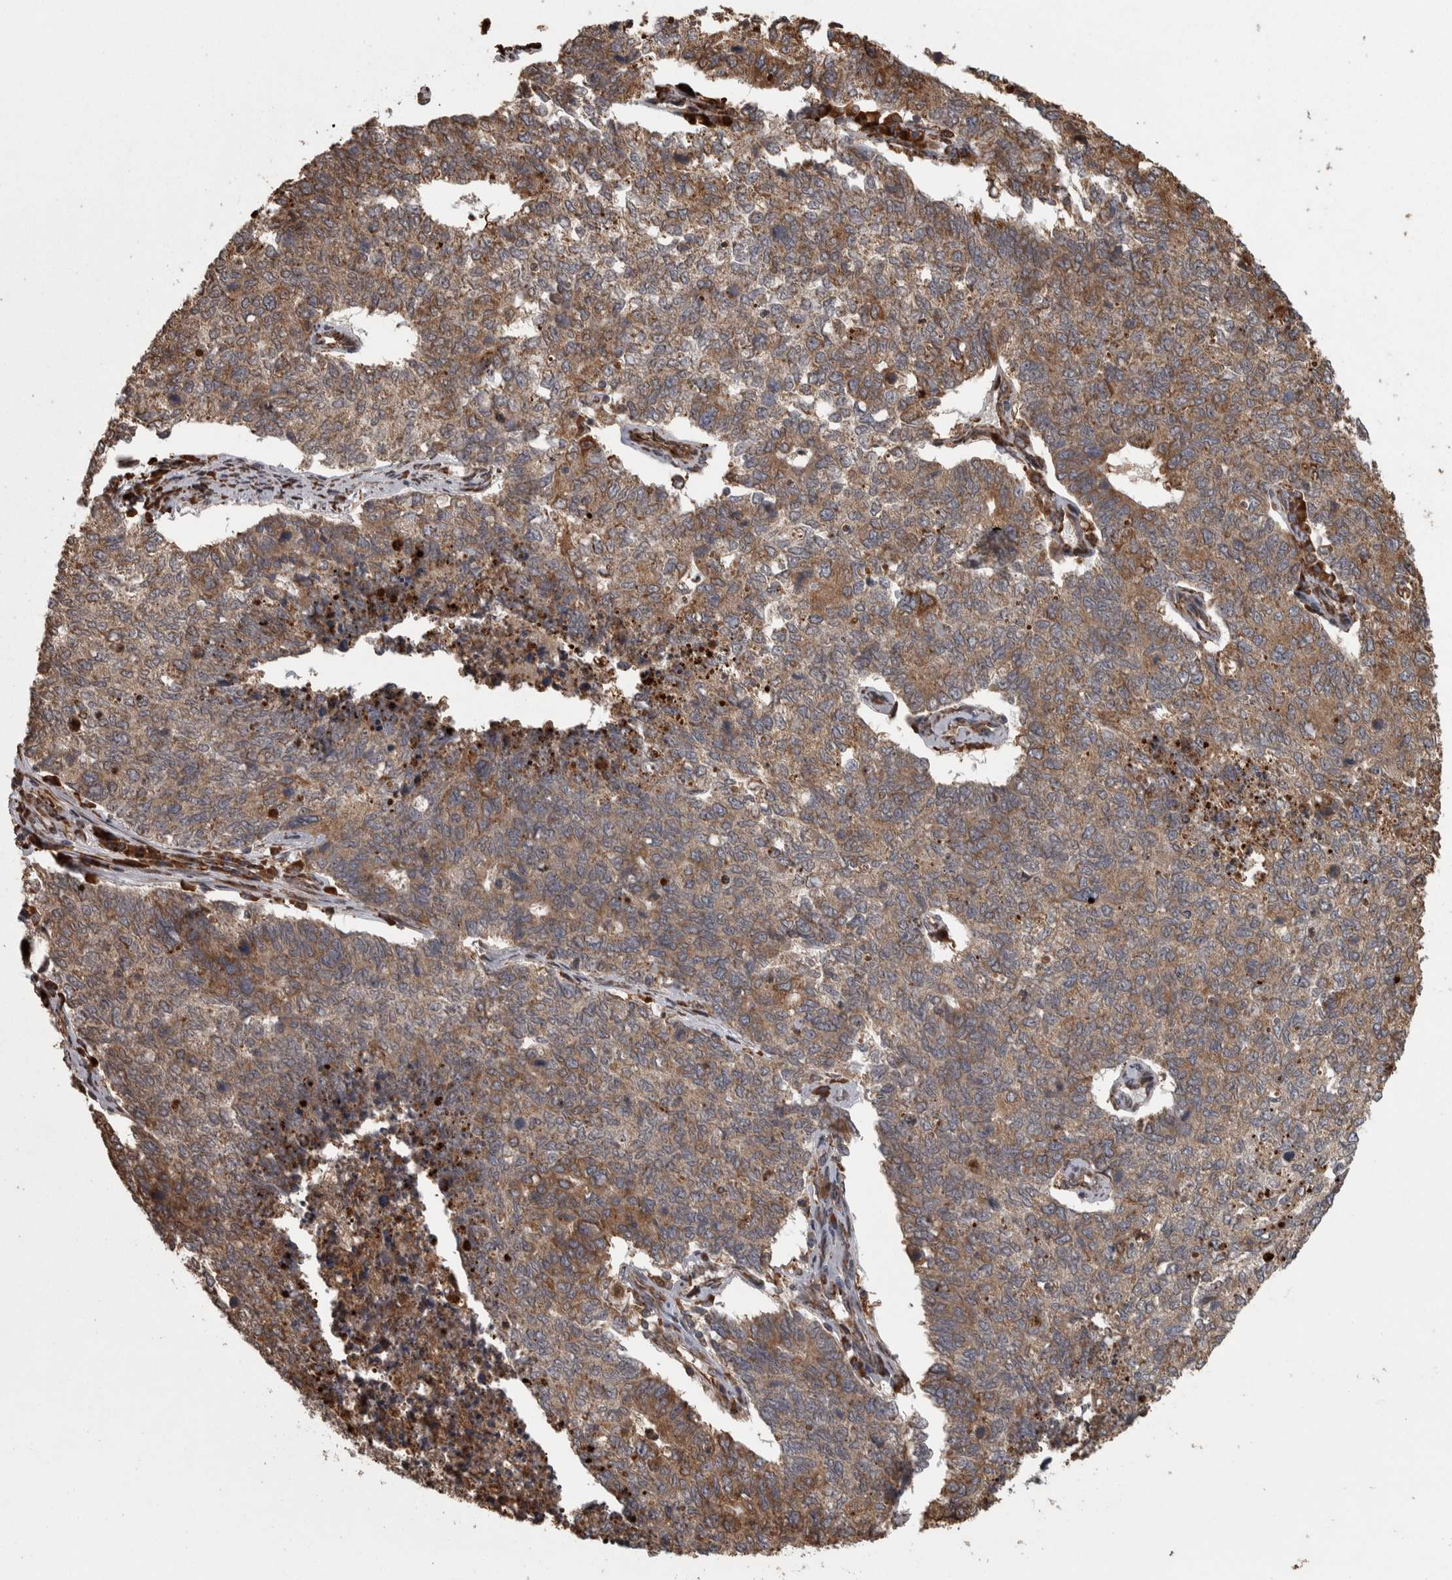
{"staining": {"intensity": "moderate", "quantity": ">75%", "location": "cytoplasmic/membranous"}, "tissue": "cervical cancer", "cell_type": "Tumor cells", "image_type": "cancer", "snomed": [{"axis": "morphology", "description": "Squamous cell carcinoma, NOS"}, {"axis": "topography", "description": "Cervix"}], "caption": "Cervical squamous cell carcinoma stained for a protein displays moderate cytoplasmic/membranous positivity in tumor cells. (IHC, brightfield microscopy, high magnification).", "gene": "AGBL3", "patient": {"sex": "female", "age": 63}}